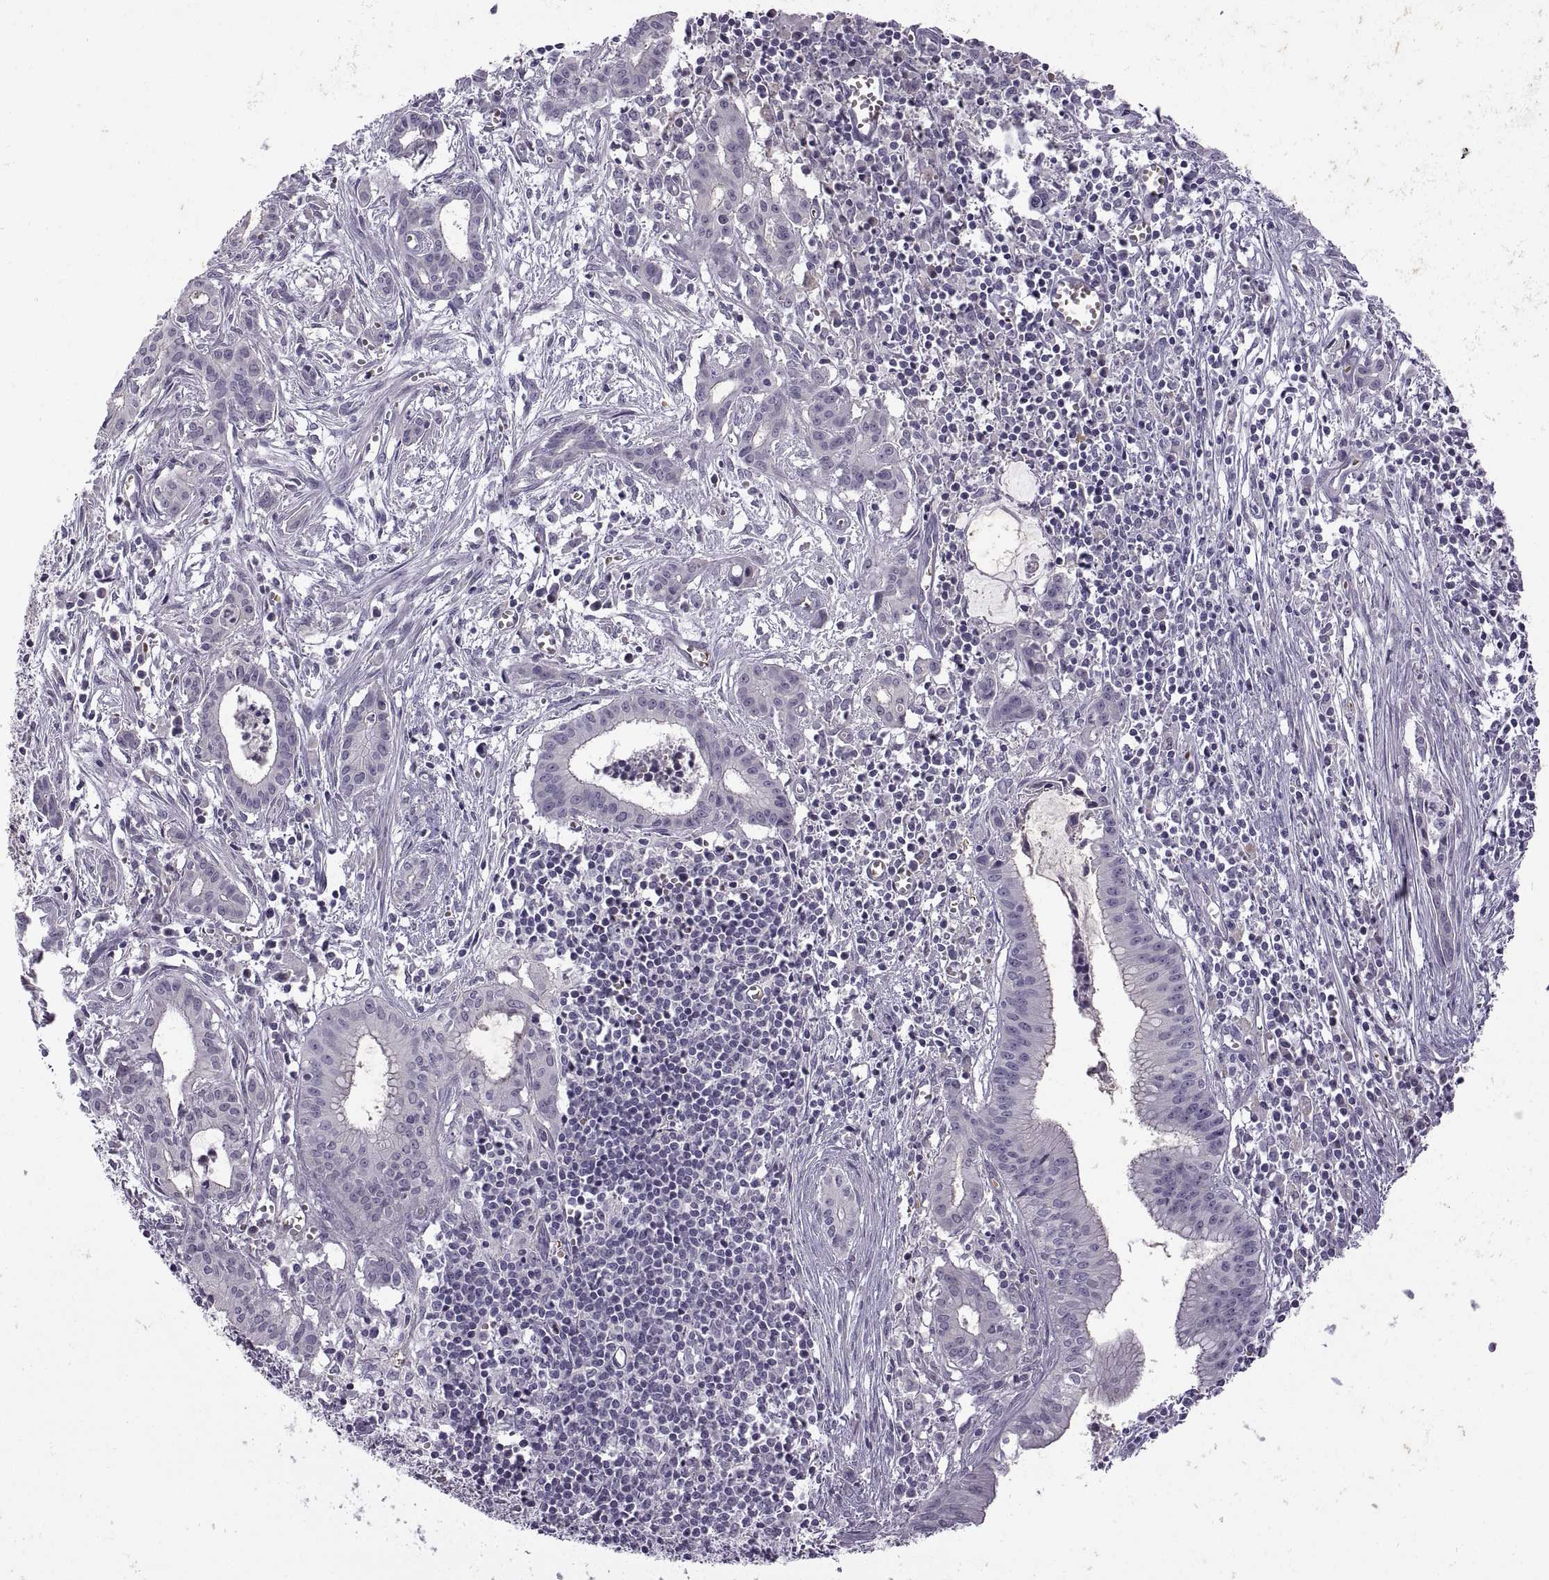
{"staining": {"intensity": "negative", "quantity": "none", "location": "none"}, "tissue": "pancreatic cancer", "cell_type": "Tumor cells", "image_type": "cancer", "snomed": [{"axis": "morphology", "description": "Adenocarcinoma, NOS"}, {"axis": "topography", "description": "Pancreas"}], "caption": "Tumor cells show no significant protein expression in pancreatic cancer (adenocarcinoma).", "gene": "MEIOC", "patient": {"sex": "male", "age": 48}}